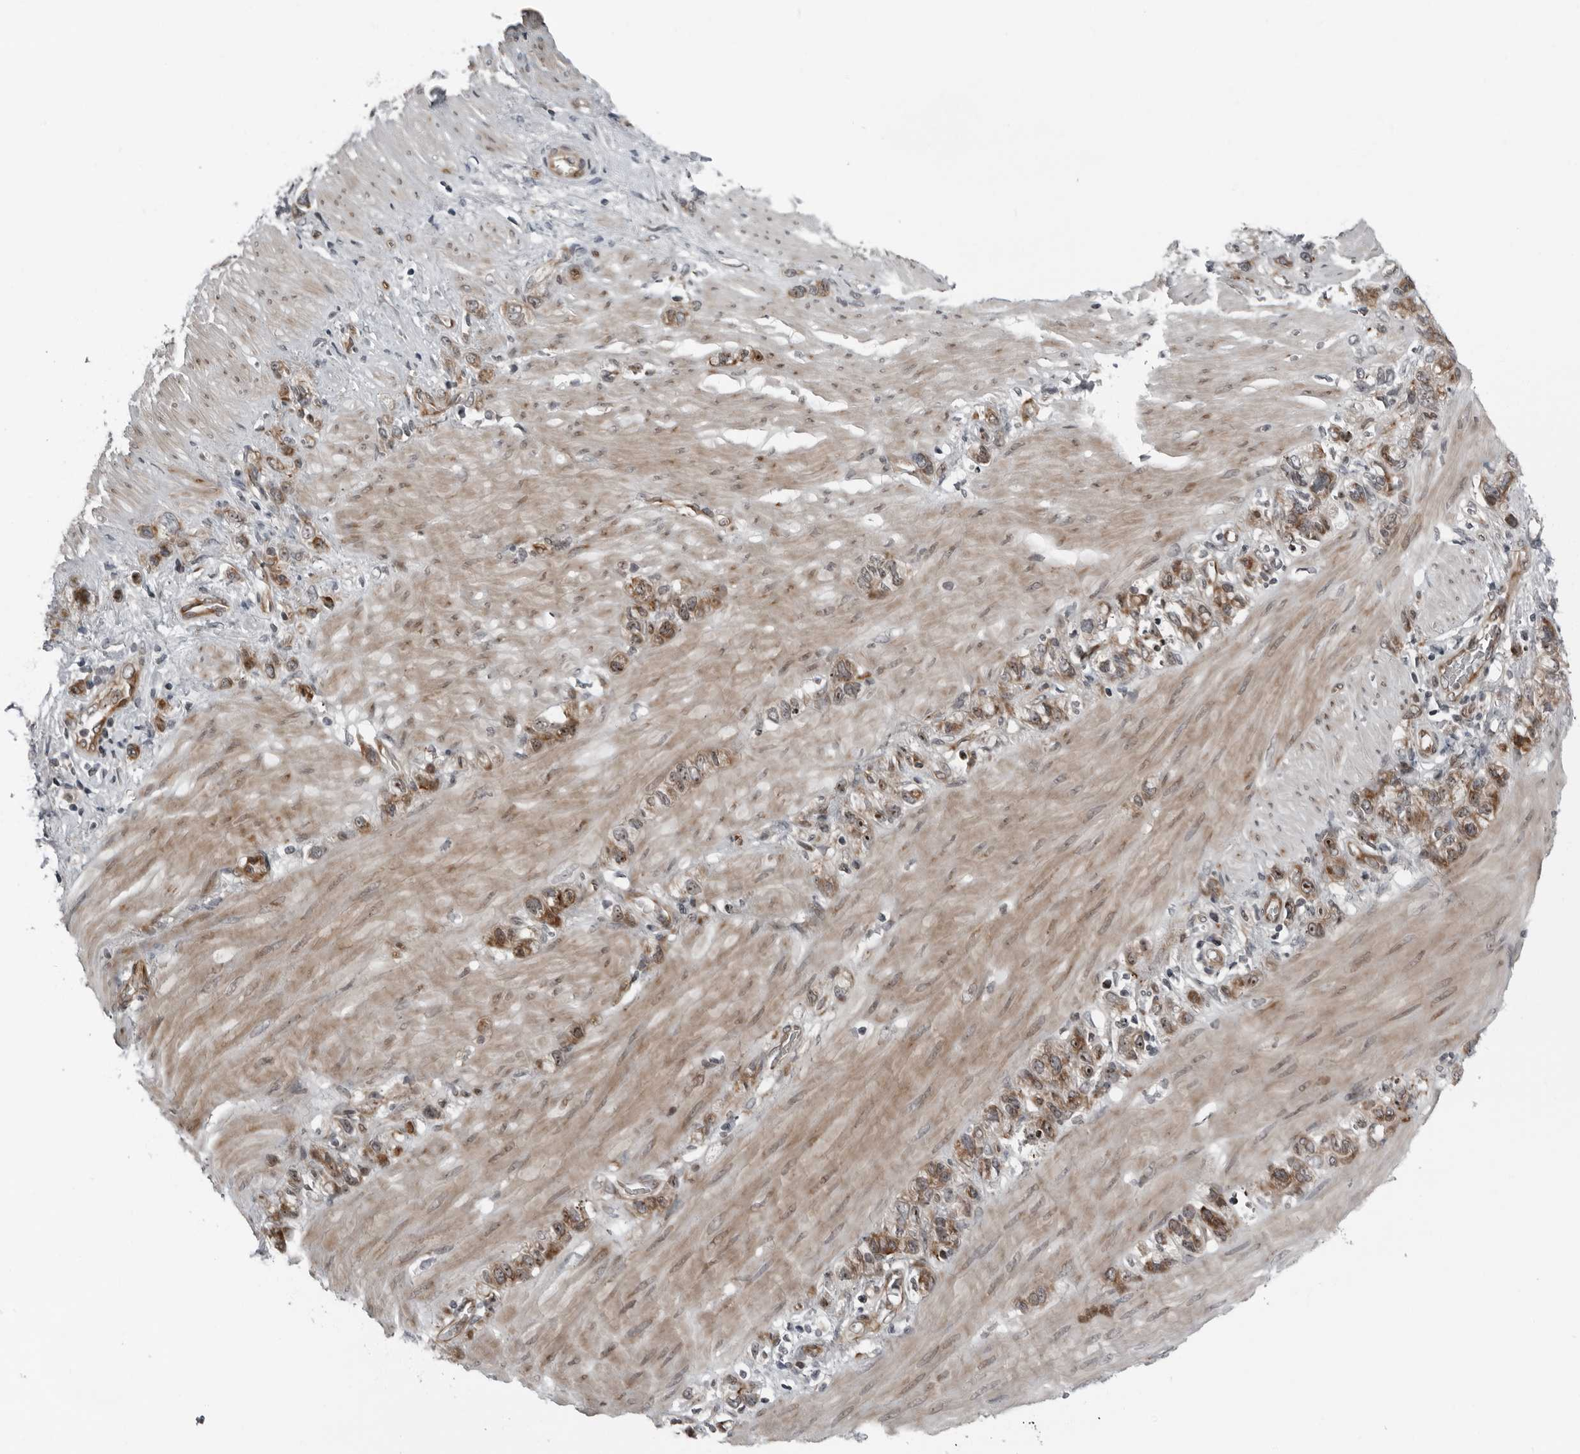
{"staining": {"intensity": "moderate", "quantity": ">75%", "location": "cytoplasmic/membranous,nuclear"}, "tissue": "stomach cancer", "cell_type": "Tumor cells", "image_type": "cancer", "snomed": [{"axis": "morphology", "description": "Normal tissue, NOS"}, {"axis": "morphology", "description": "Adenocarcinoma, NOS"}, {"axis": "morphology", "description": "Adenocarcinoma, High grade"}, {"axis": "topography", "description": "Stomach, upper"}, {"axis": "topography", "description": "Stomach"}], "caption": "Immunohistochemical staining of human stomach adenocarcinoma displays medium levels of moderate cytoplasmic/membranous and nuclear positivity in approximately >75% of tumor cells.", "gene": "FAM102B", "patient": {"sex": "female", "age": 65}}